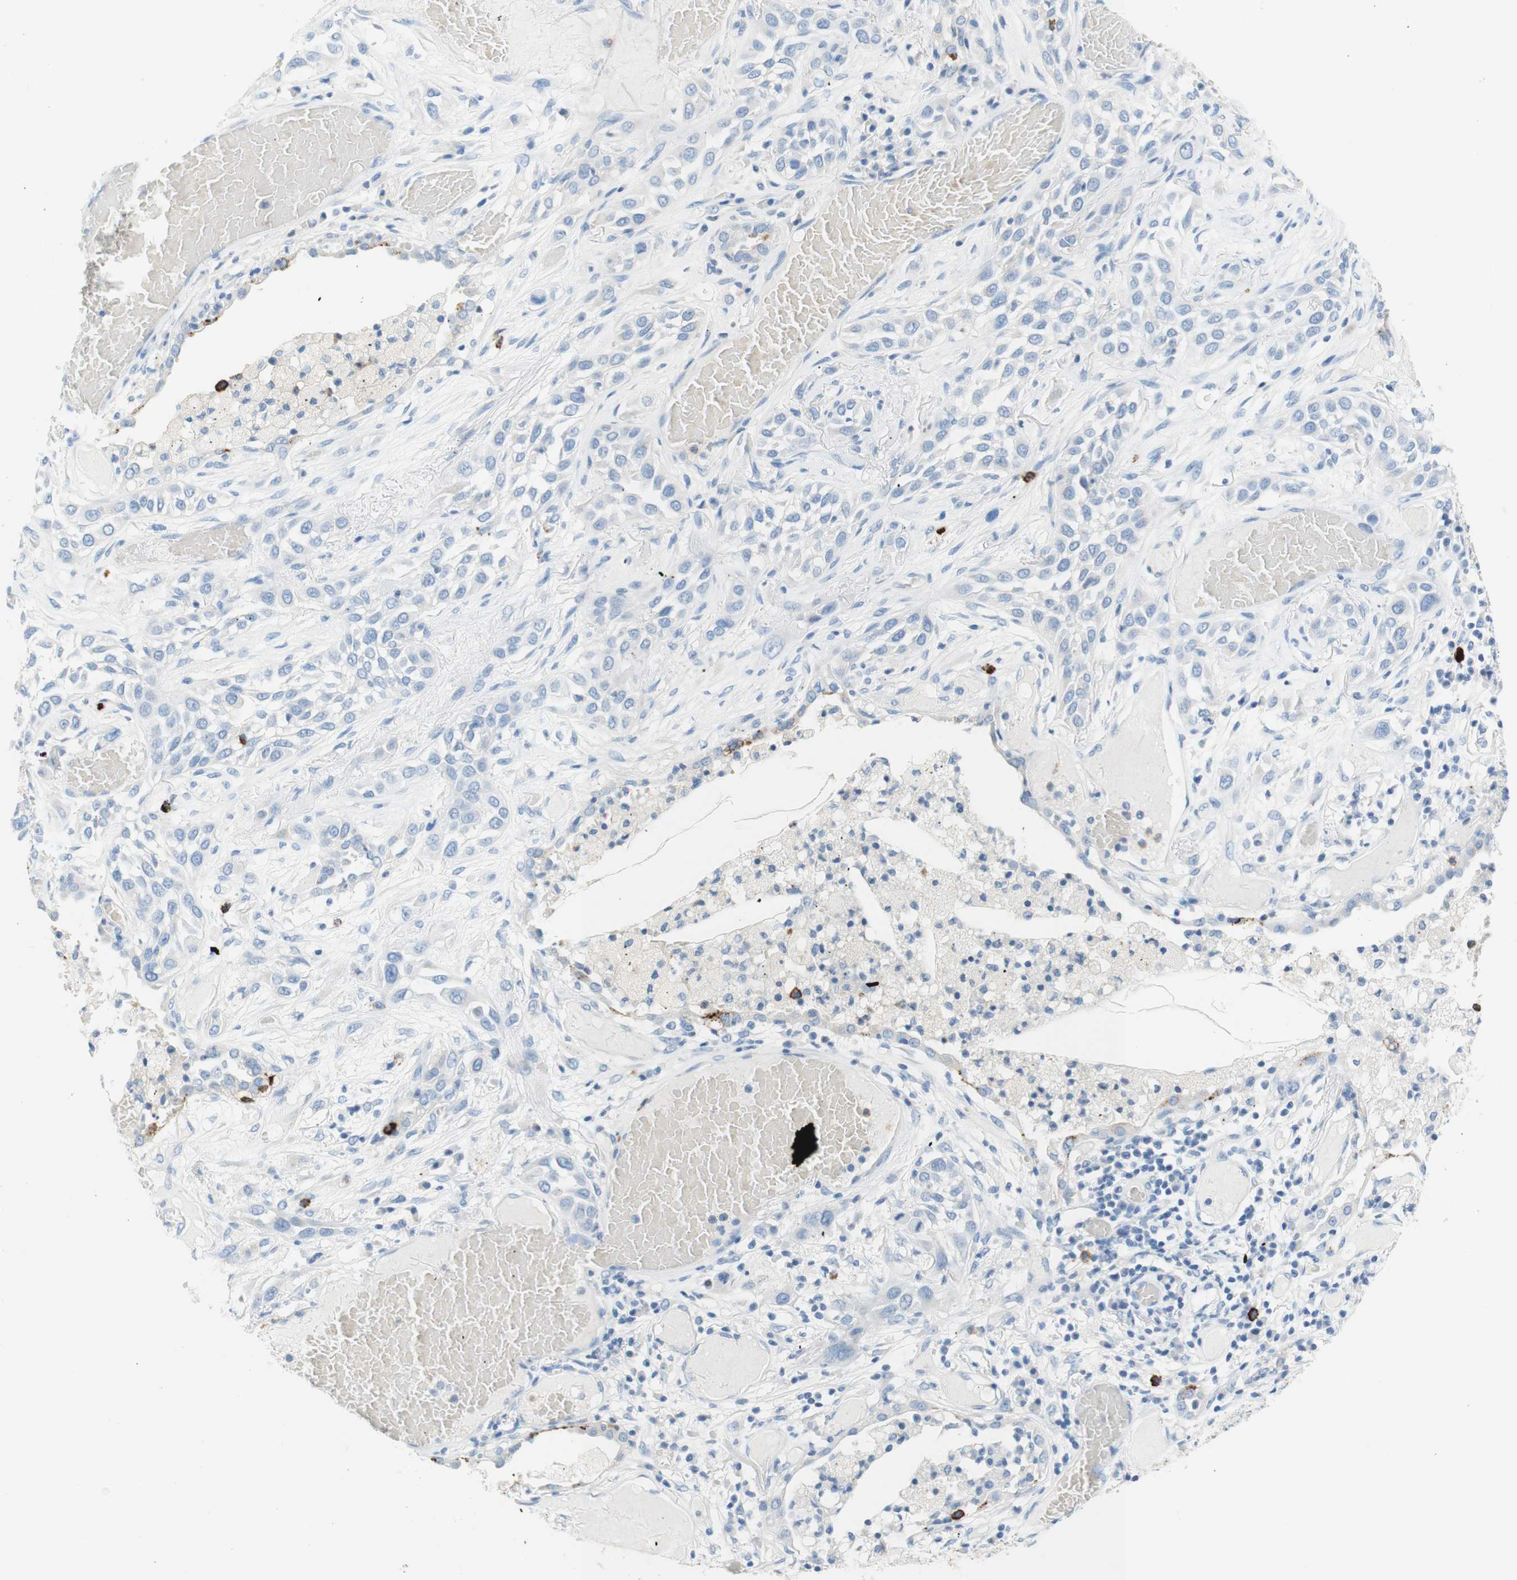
{"staining": {"intensity": "negative", "quantity": "none", "location": "none"}, "tissue": "lung cancer", "cell_type": "Tumor cells", "image_type": "cancer", "snomed": [{"axis": "morphology", "description": "Squamous cell carcinoma, NOS"}, {"axis": "topography", "description": "Lung"}], "caption": "An immunohistochemistry (IHC) micrograph of lung cancer (squamous cell carcinoma) is shown. There is no staining in tumor cells of lung cancer (squamous cell carcinoma).", "gene": "CEACAM1", "patient": {"sex": "male", "age": 71}}